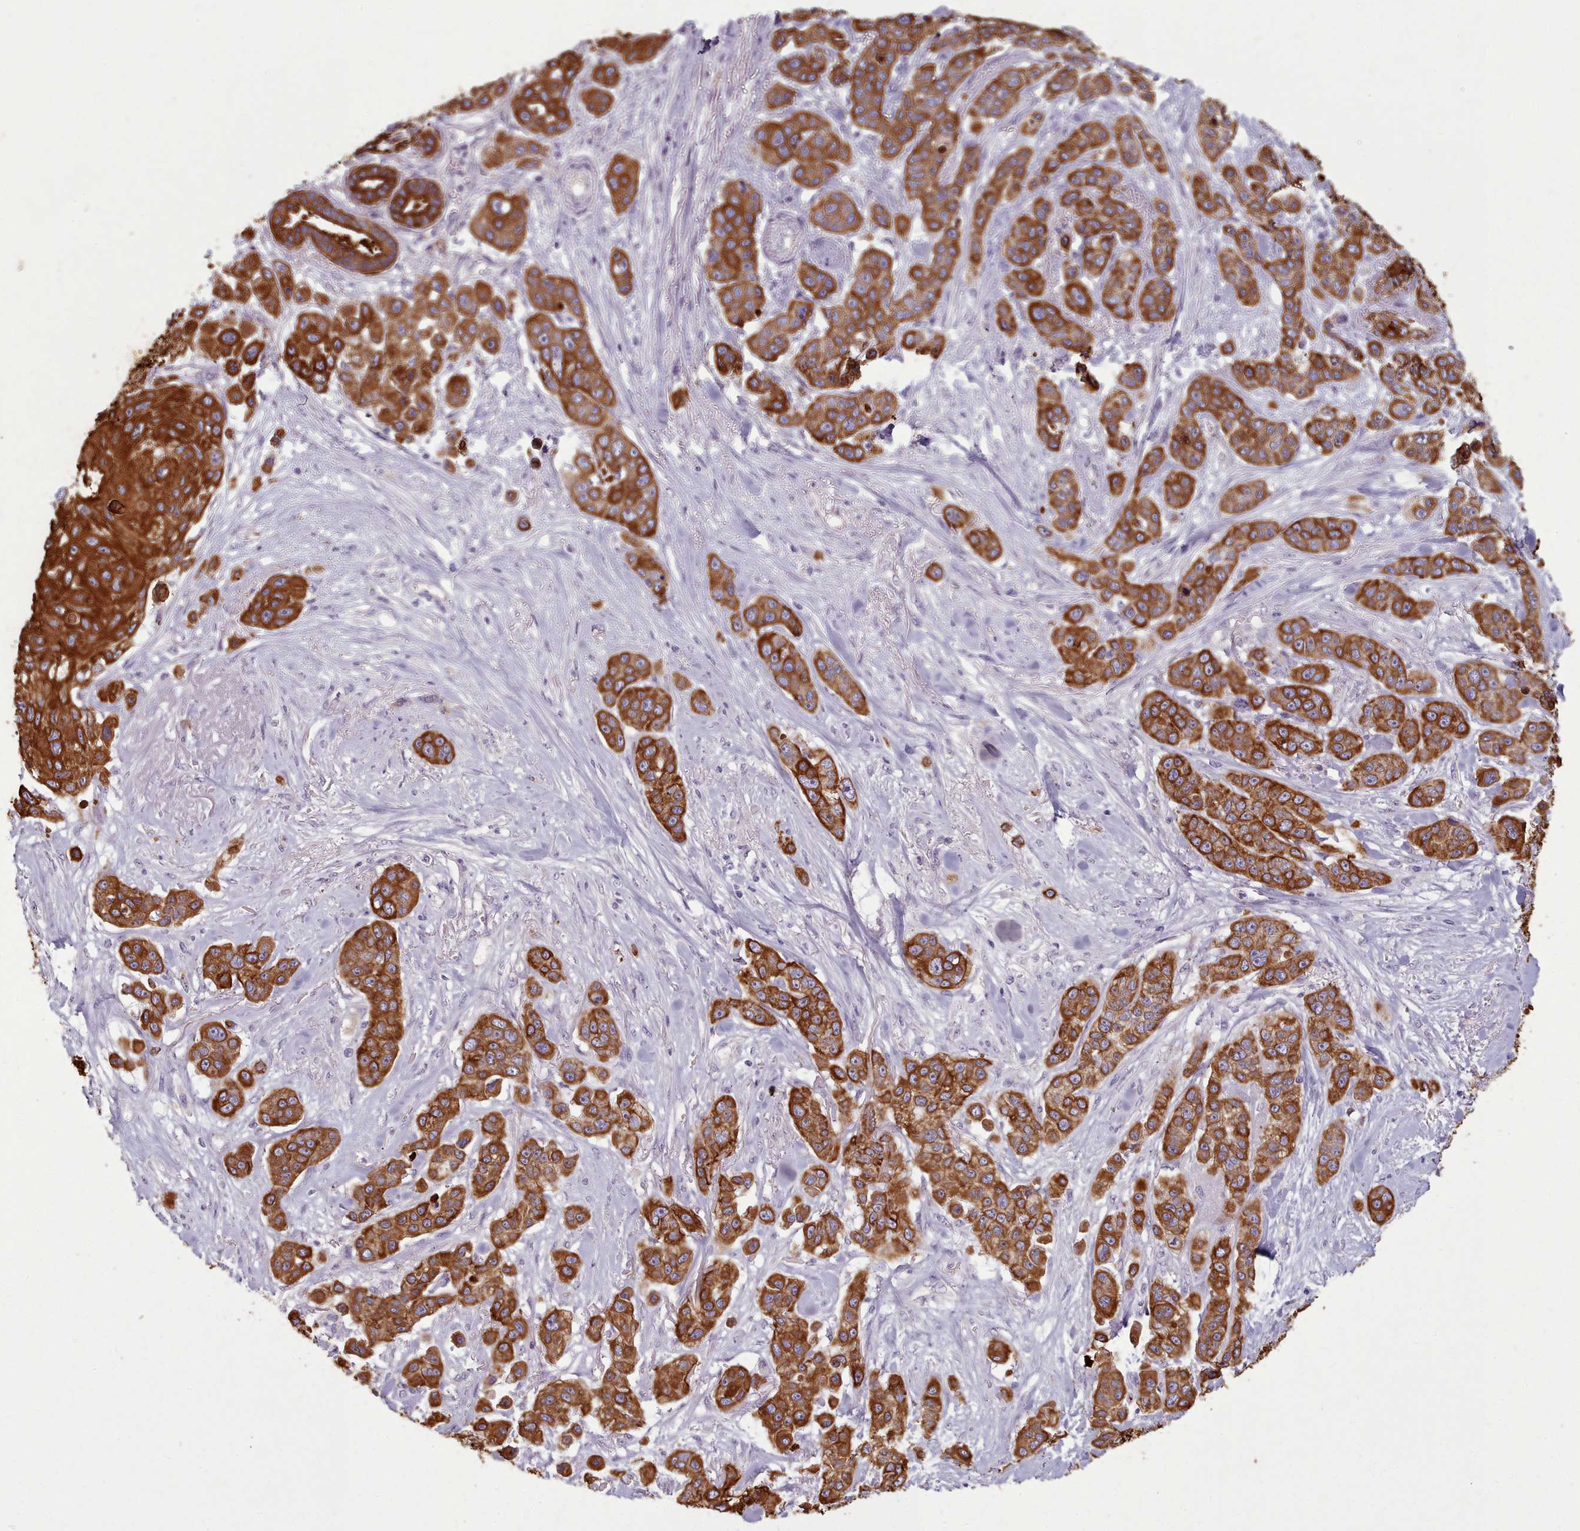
{"staining": {"intensity": "strong", "quantity": ">75%", "location": "cytoplasmic/membranous"}, "tissue": "skin cancer", "cell_type": "Tumor cells", "image_type": "cancer", "snomed": [{"axis": "morphology", "description": "Squamous cell carcinoma, NOS"}, {"axis": "topography", "description": "Skin"}], "caption": "This is an image of immunohistochemistry staining of skin cancer (squamous cell carcinoma), which shows strong positivity in the cytoplasmic/membranous of tumor cells.", "gene": "PLD4", "patient": {"sex": "male", "age": 67}}